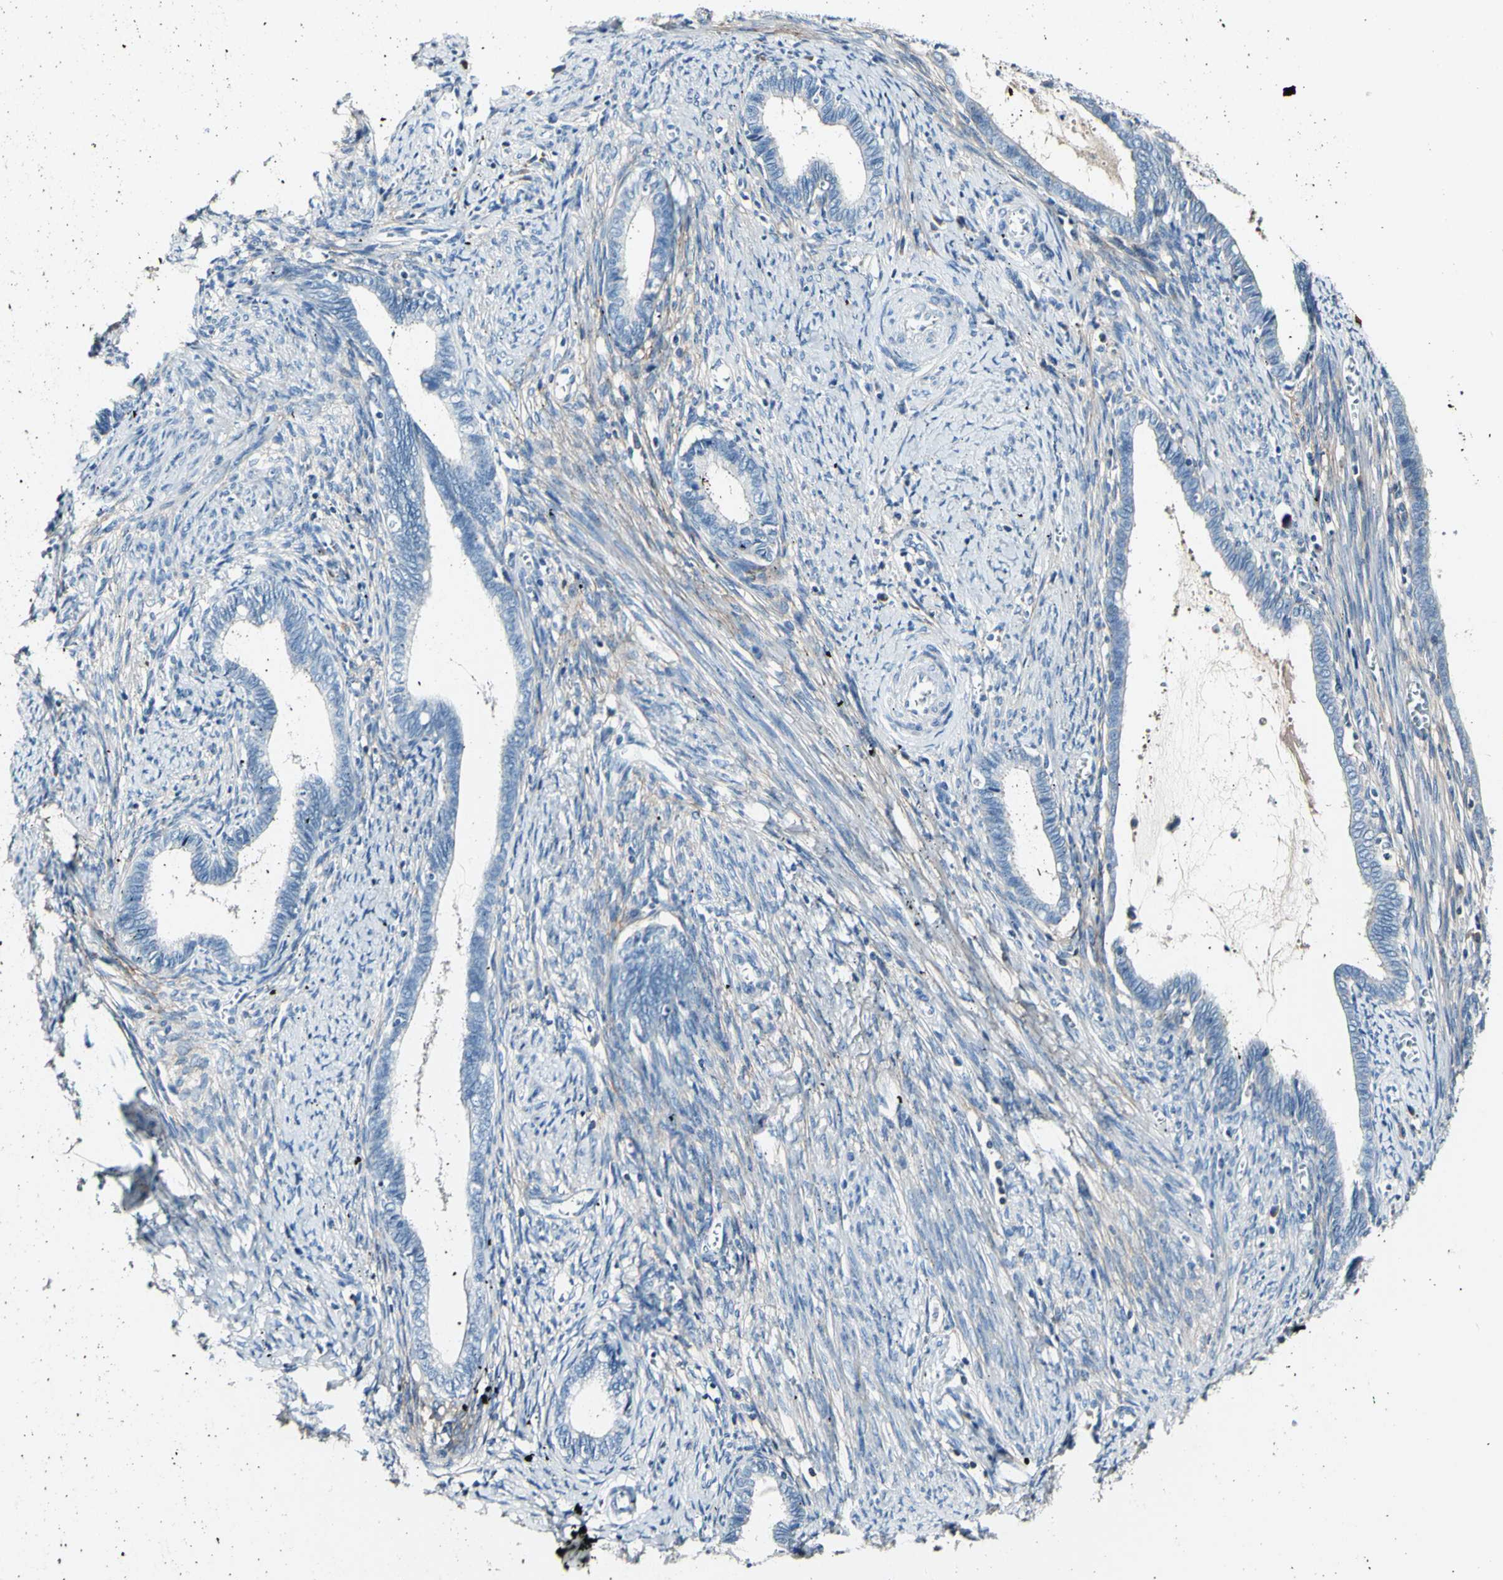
{"staining": {"intensity": "negative", "quantity": "none", "location": "none"}, "tissue": "cervical cancer", "cell_type": "Tumor cells", "image_type": "cancer", "snomed": [{"axis": "morphology", "description": "Adenocarcinoma, NOS"}, {"axis": "topography", "description": "Cervix"}], "caption": "The immunohistochemistry image has no significant expression in tumor cells of cervical adenocarcinoma tissue.", "gene": "COL6A3", "patient": {"sex": "female", "age": 44}}